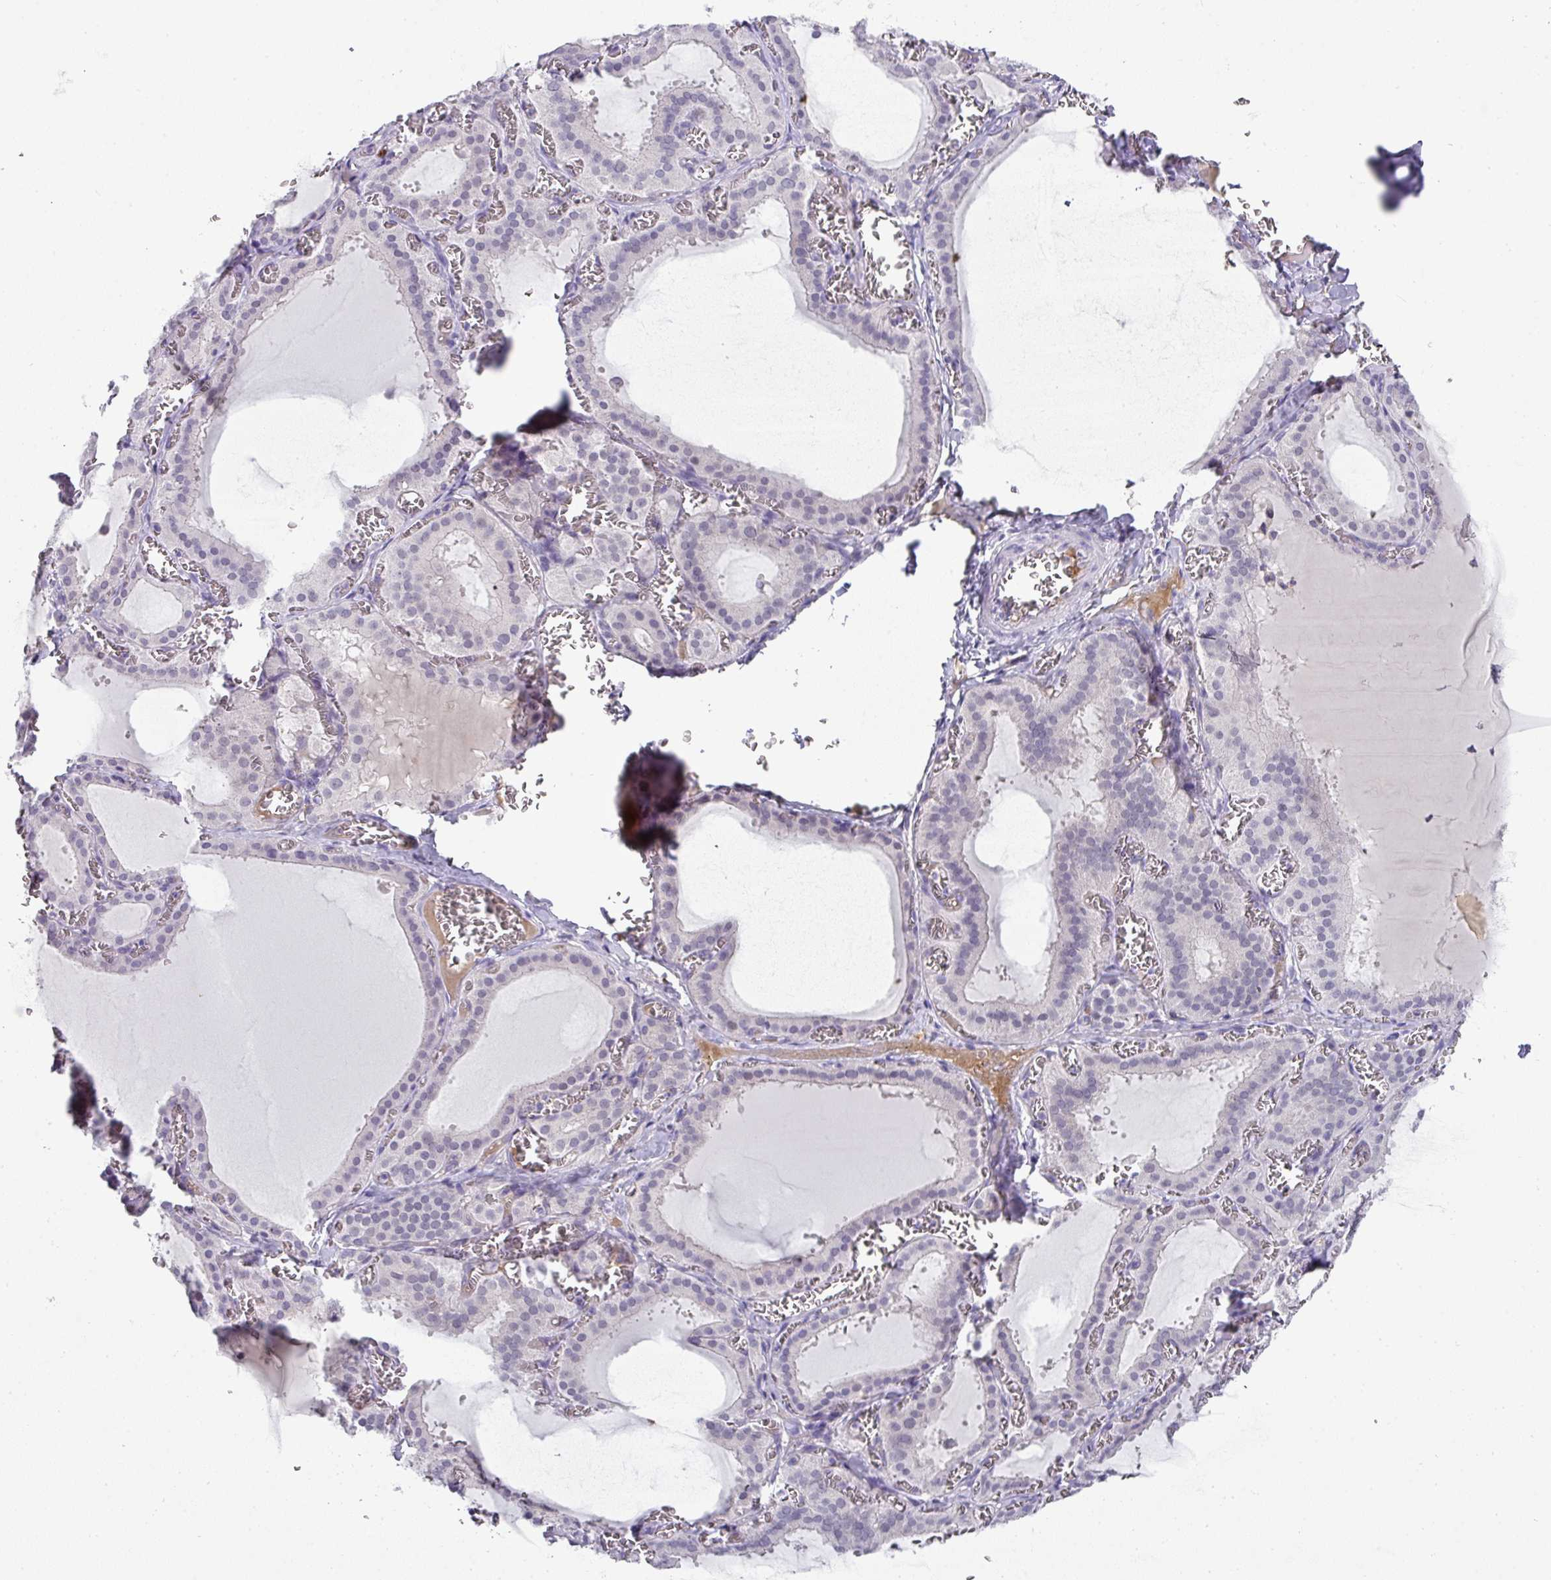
{"staining": {"intensity": "negative", "quantity": "none", "location": "none"}, "tissue": "thyroid gland", "cell_type": "Glandular cells", "image_type": "normal", "snomed": [{"axis": "morphology", "description": "Normal tissue, NOS"}, {"axis": "topography", "description": "Thyroid gland"}], "caption": "Image shows no protein staining in glandular cells of unremarkable thyroid gland.", "gene": "FGF17", "patient": {"sex": "female", "age": 30}}